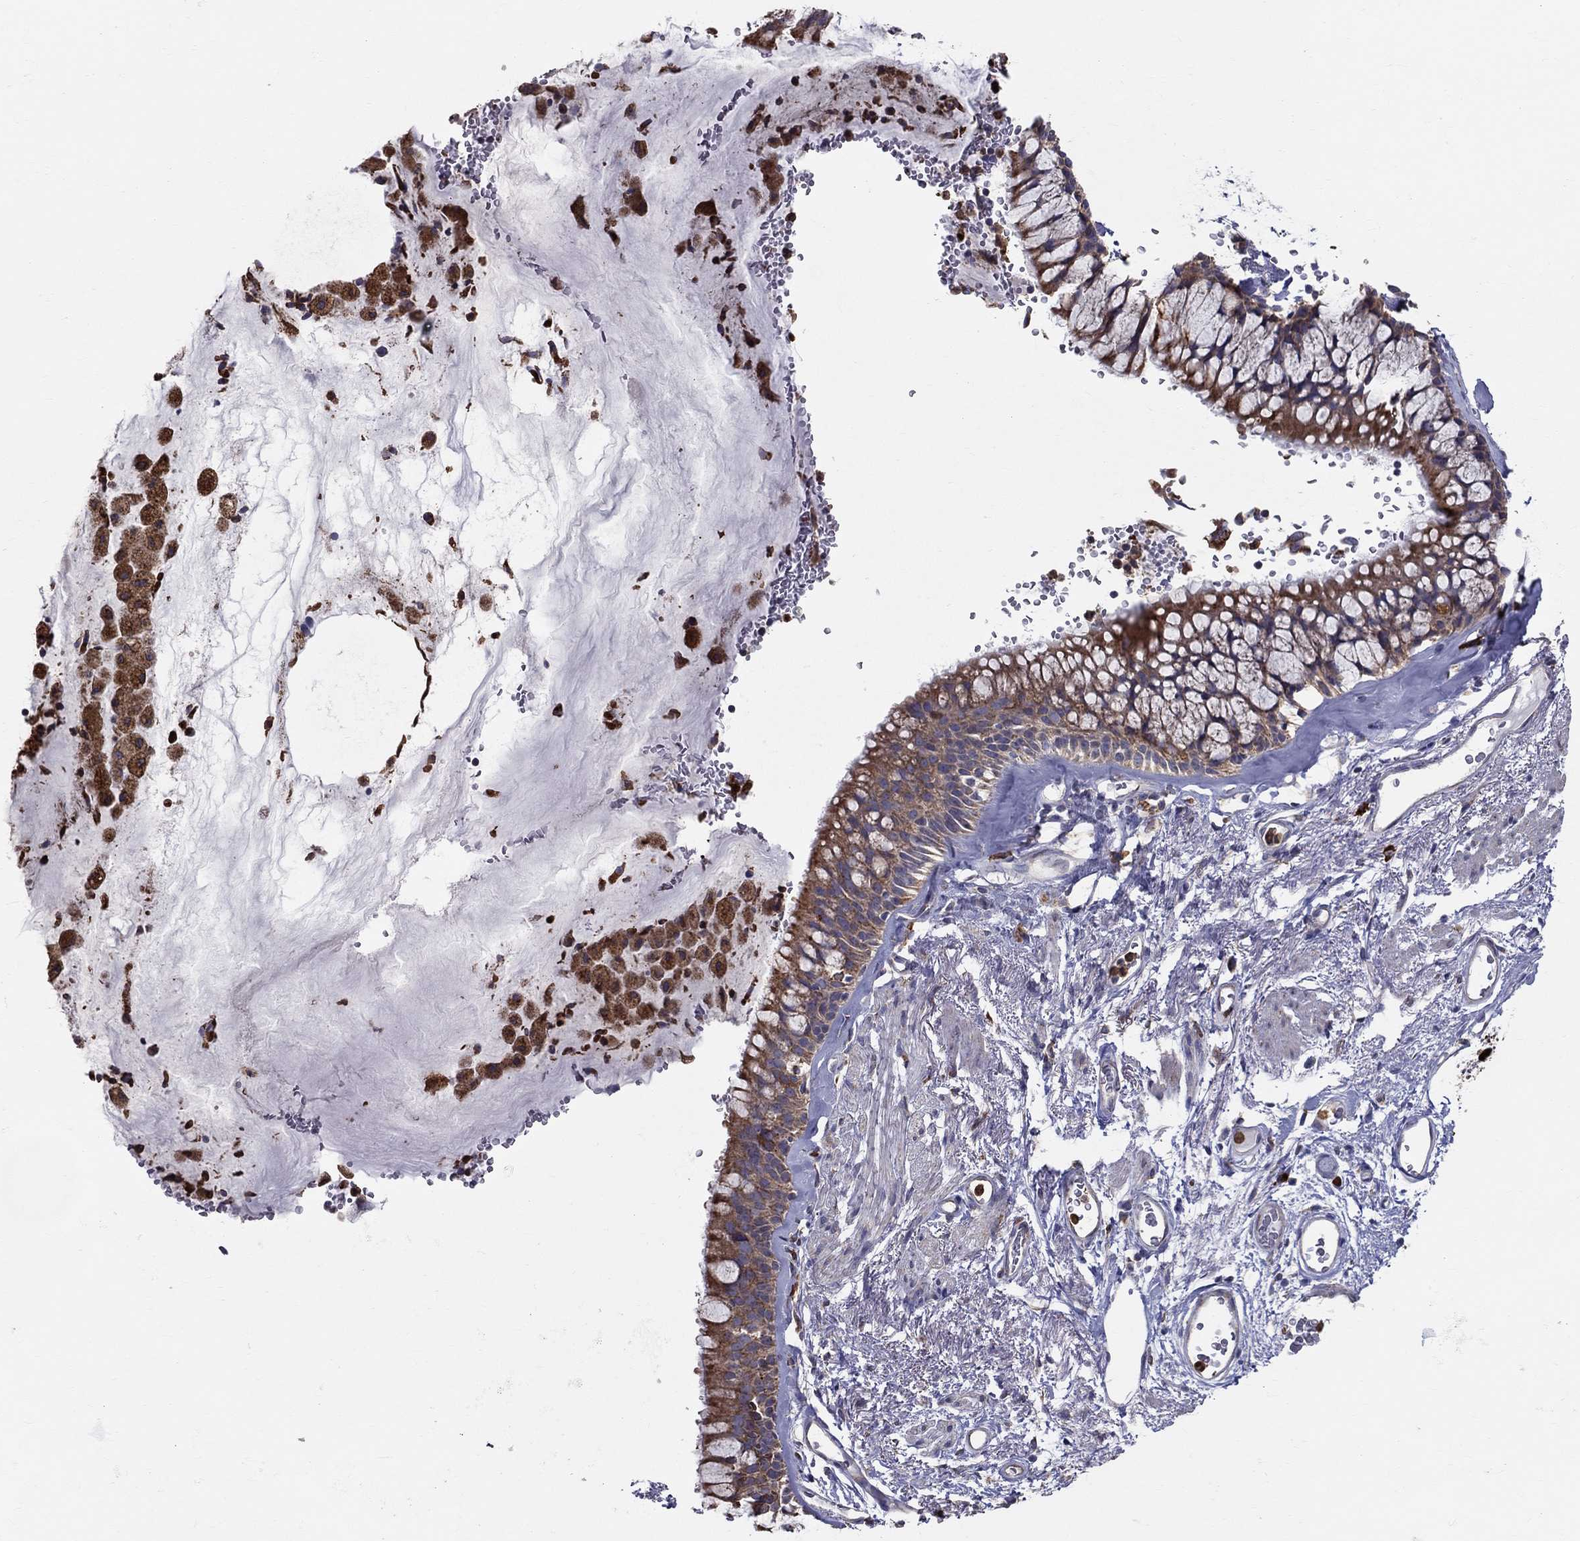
{"staining": {"intensity": "moderate", "quantity": "25%-75%", "location": "cytoplasmic/membranous"}, "tissue": "bronchus", "cell_type": "Respiratory epithelial cells", "image_type": "normal", "snomed": [{"axis": "morphology", "description": "Normal tissue, NOS"}, {"axis": "topography", "description": "Bronchus"}, {"axis": "topography", "description": "Lung"}], "caption": "Unremarkable bronchus exhibits moderate cytoplasmic/membranous expression in approximately 25%-75% of respiratory epithelial cells, visualized by immunohistochemistry.", "gene": "PRDX4", "patient": {"sex": "female", "age": 57}}